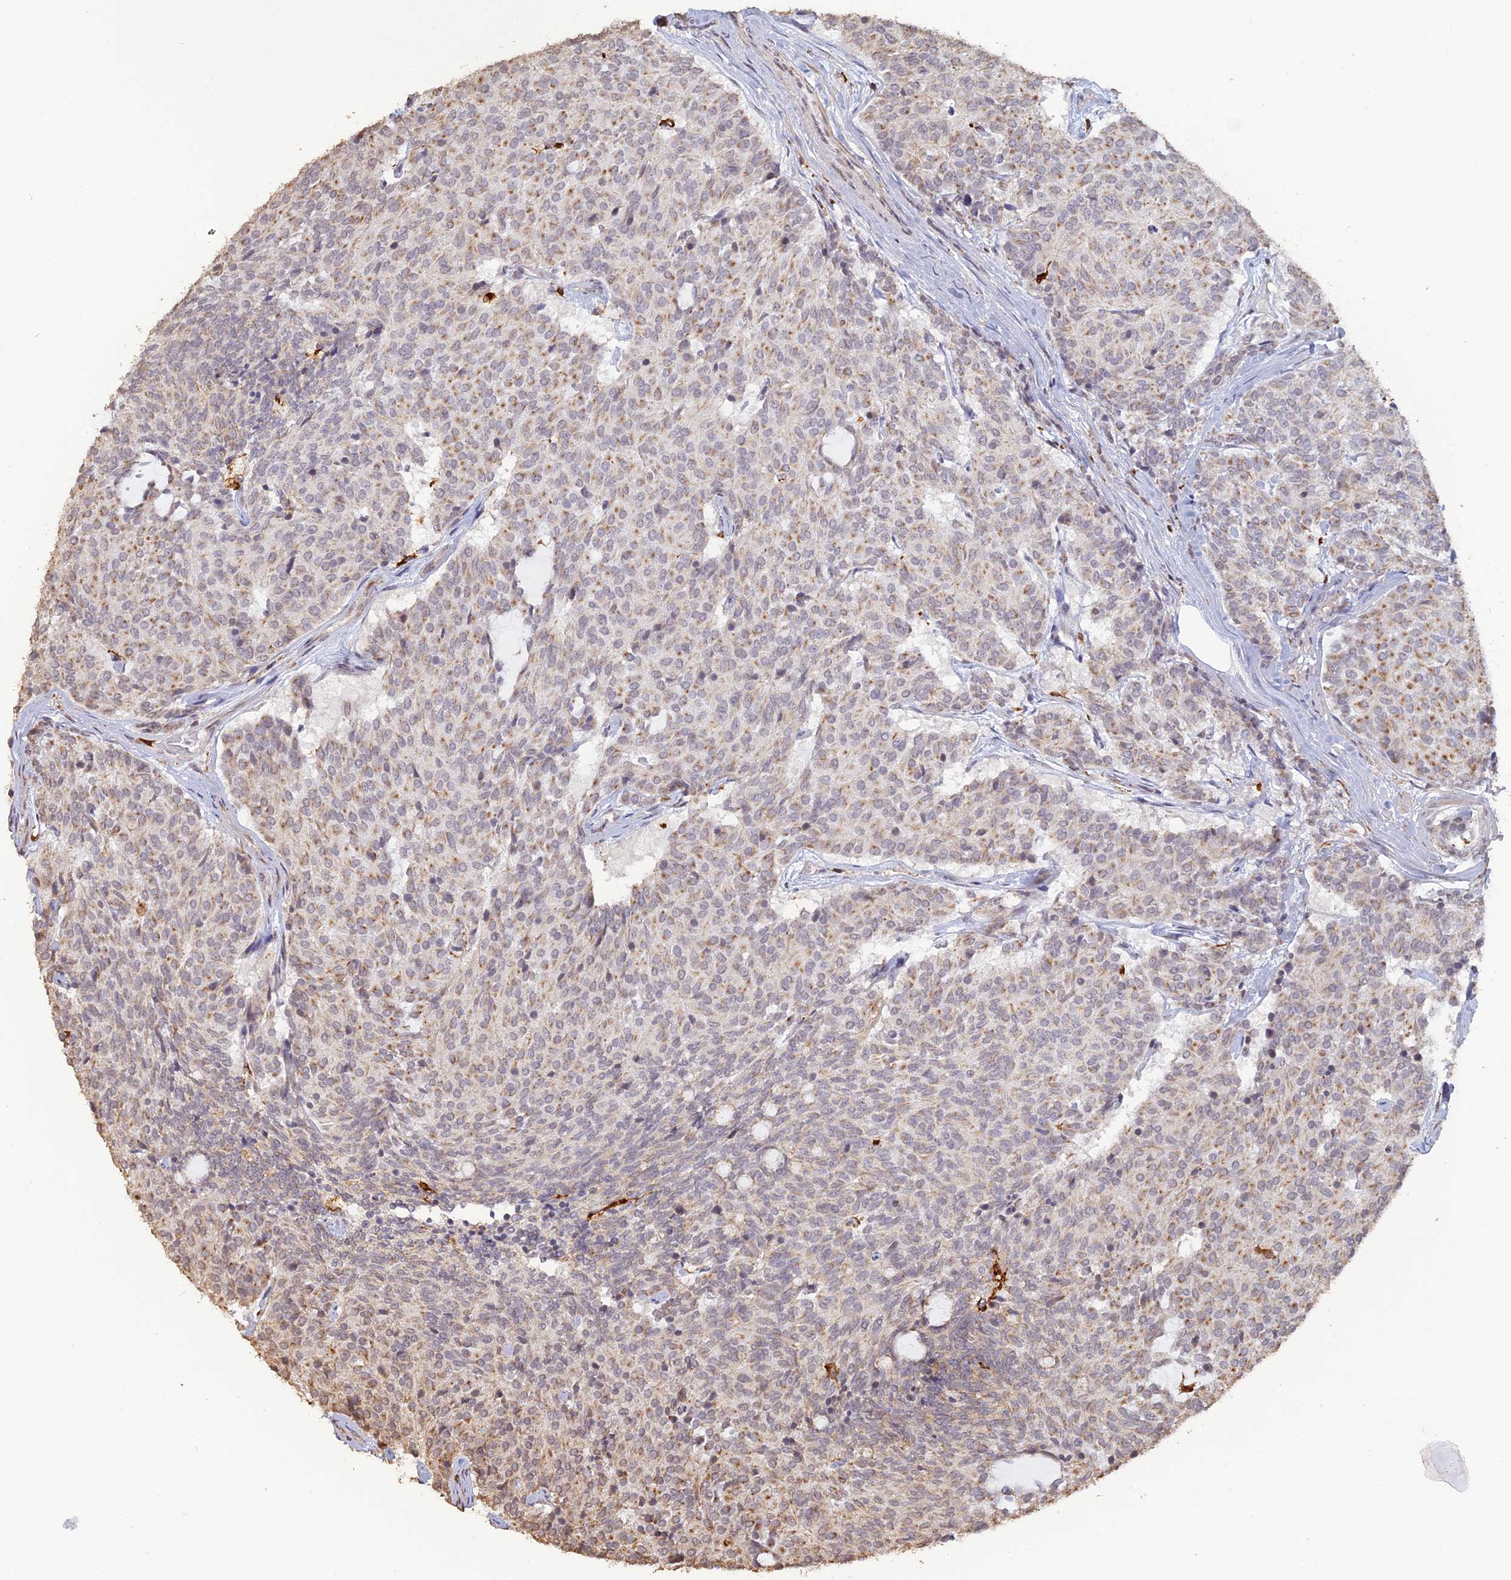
{"staining": {"intensity": "moderate", "quantity": "25%-75%", "location": "cytoplasmic/membranous"}, "tissue": "carcinoid", "cell_type": "Tumor cells", "image_type": "cancer", "snomed": [{"axis": "morphology", "description": "Carcinoid, malignant, NOS"}, {"axis": "topography", "description": "Pancreas"}], "caption": "Carcinoid stained for a protein (brown) shows moderate cytoplasmic/membranous positive staining in approximately 25%-75% of tumor cells.", "gene": "APOBR", "patient": {"sex": "female", "age": 54}}